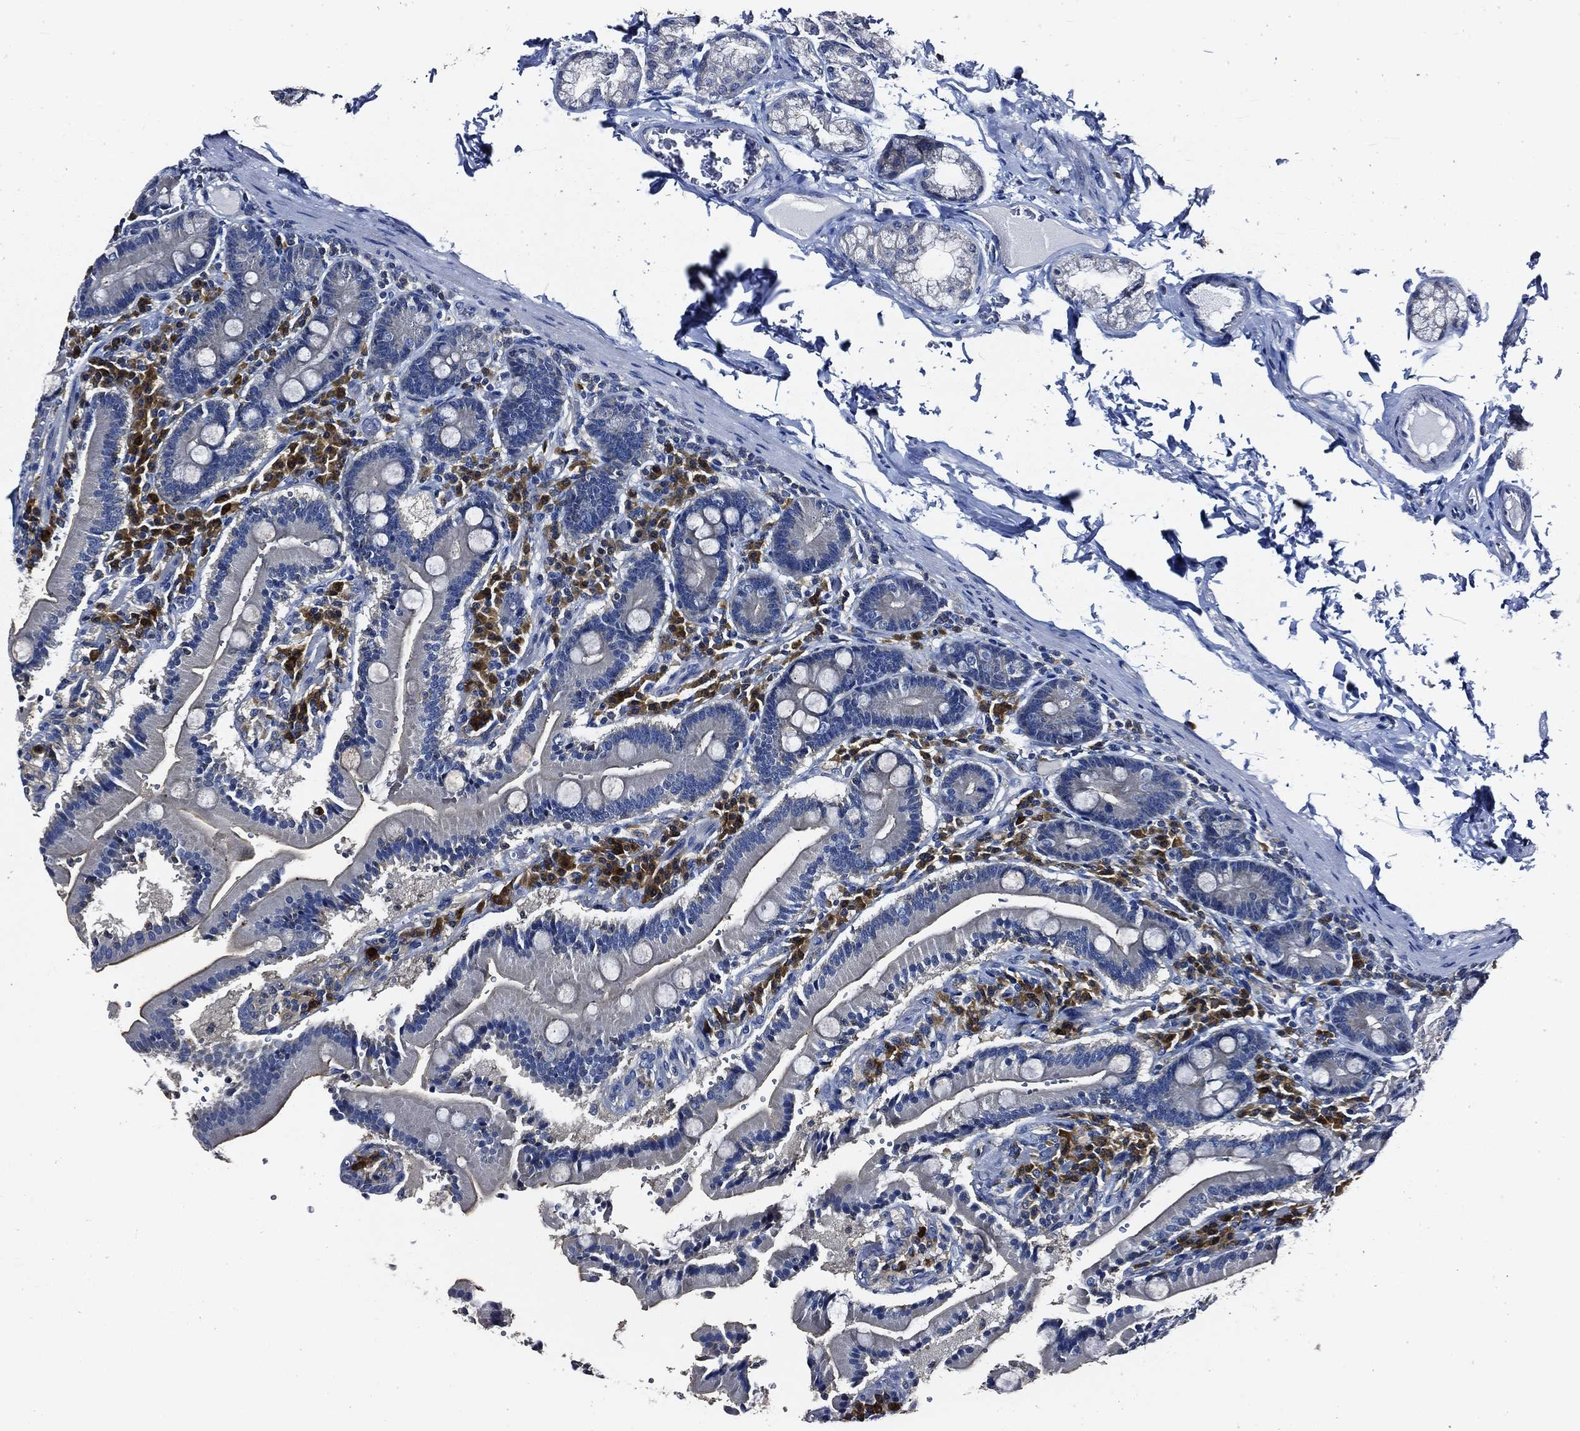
{"staining": {"intensity": "negative", "quantity": "none", "location": "none"}, "tissue": "duodenum", "cell_type": "Glandular cells", "image_type": "normal", "snomed": [{"axis": "morphology", "description": "Normal tissue, NOS"}, {"axis": "topography", "description": "Duodenum"}], "caption": "Human duodenum stained for a protein using IHC displays no expression in glandular cells.", "gene": "POU2F2", "patient": {"sex": "female", "age": 62}}